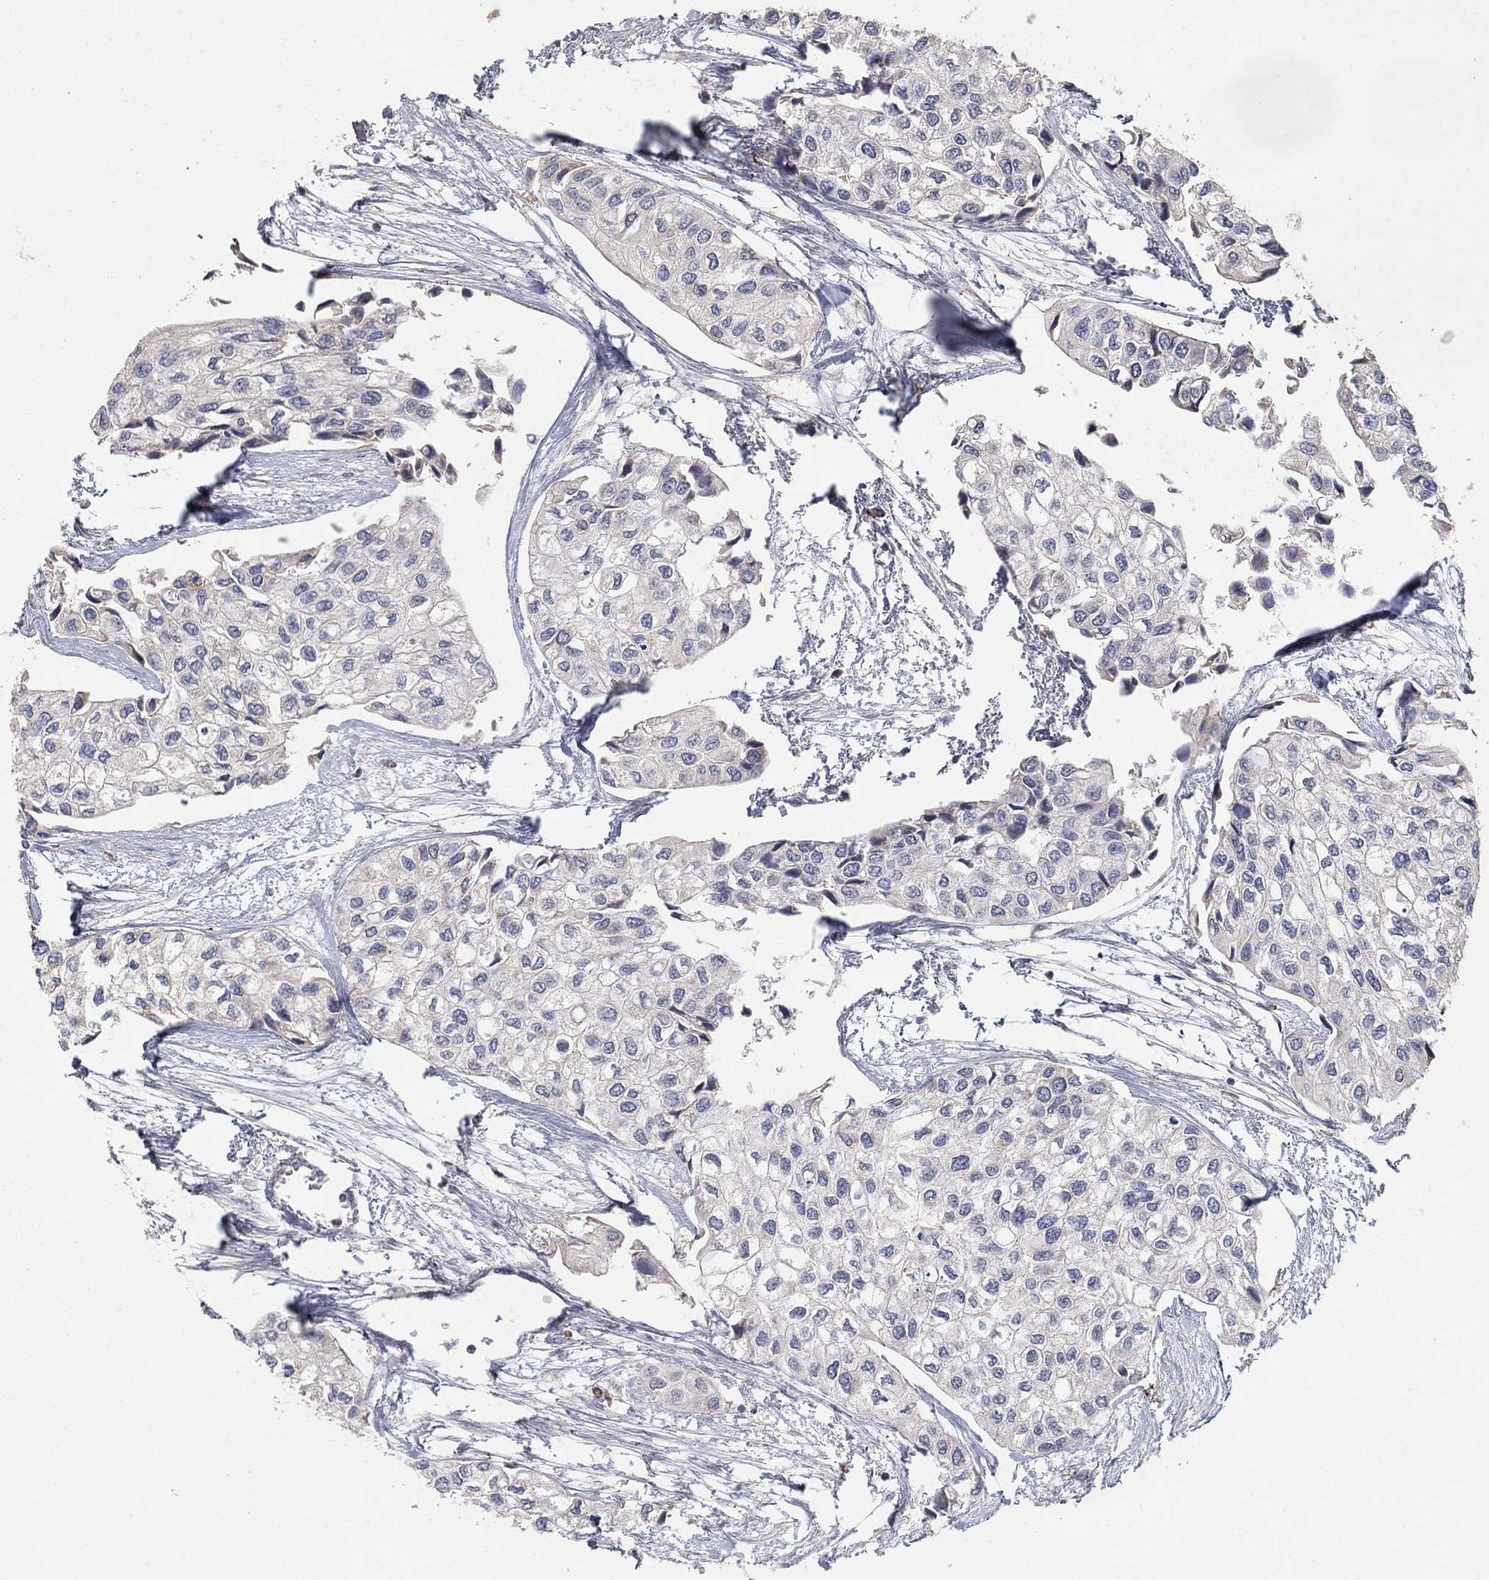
{"staining": {"intensity": "negative", "quantity": "none", "location": "none"}, "tissue": "urothelial cancer", "cell_type": "Tumor cells", "image_type": "cancer", "snomed": [{"axis": "morphology", "description": "Urothelial carcinoma, High grade"}, {"axis": "topography", "description": "Urinary bladder"}], "caption": "Immunohistochemistry histopathology image of urothelial carcinoma (high-grade) stained for a protein (brown), which demonstrates no positivity in tumor cells.", "gene": "GPSM1", "patient": {"sex": "male", "age": 73}}